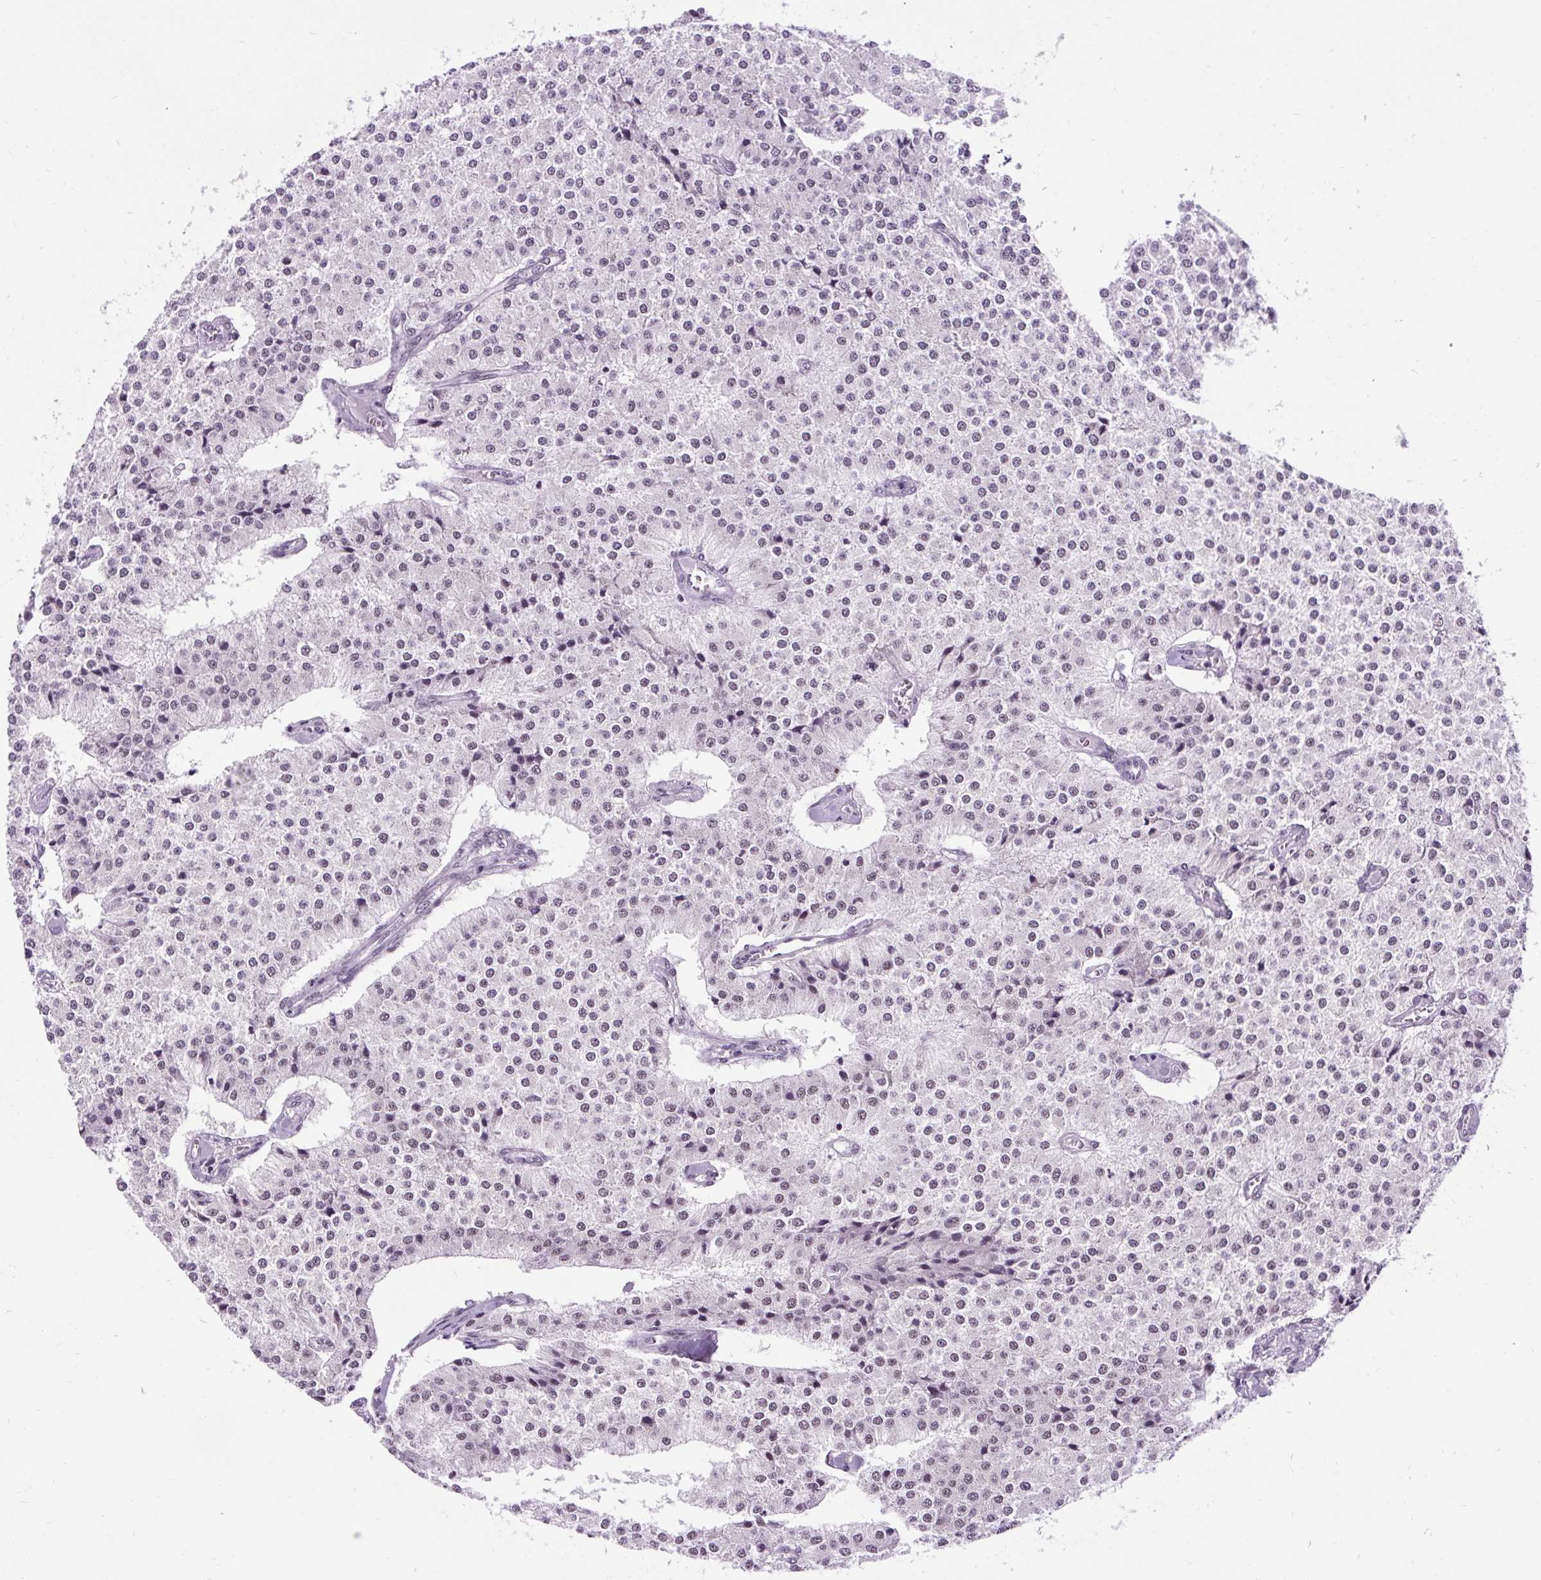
{"staining": {"intensity": "weak", "quantity": "<25%", "location": "nuclear"}, "tissue": "carcinoid", "cell_type": "Tumor cells", "image_type": "cancer", "snomed": [{"axis": "morphology", "description": "Carcinoid, malignant, NOS"}, {"axis": "topography", "description": "Colon"}], "caption": "The micrograph shows no significant positivity in tumor cells of carcinoid.", "gene": "SMC5", "patient": {"sex": "female", "age": 52}}